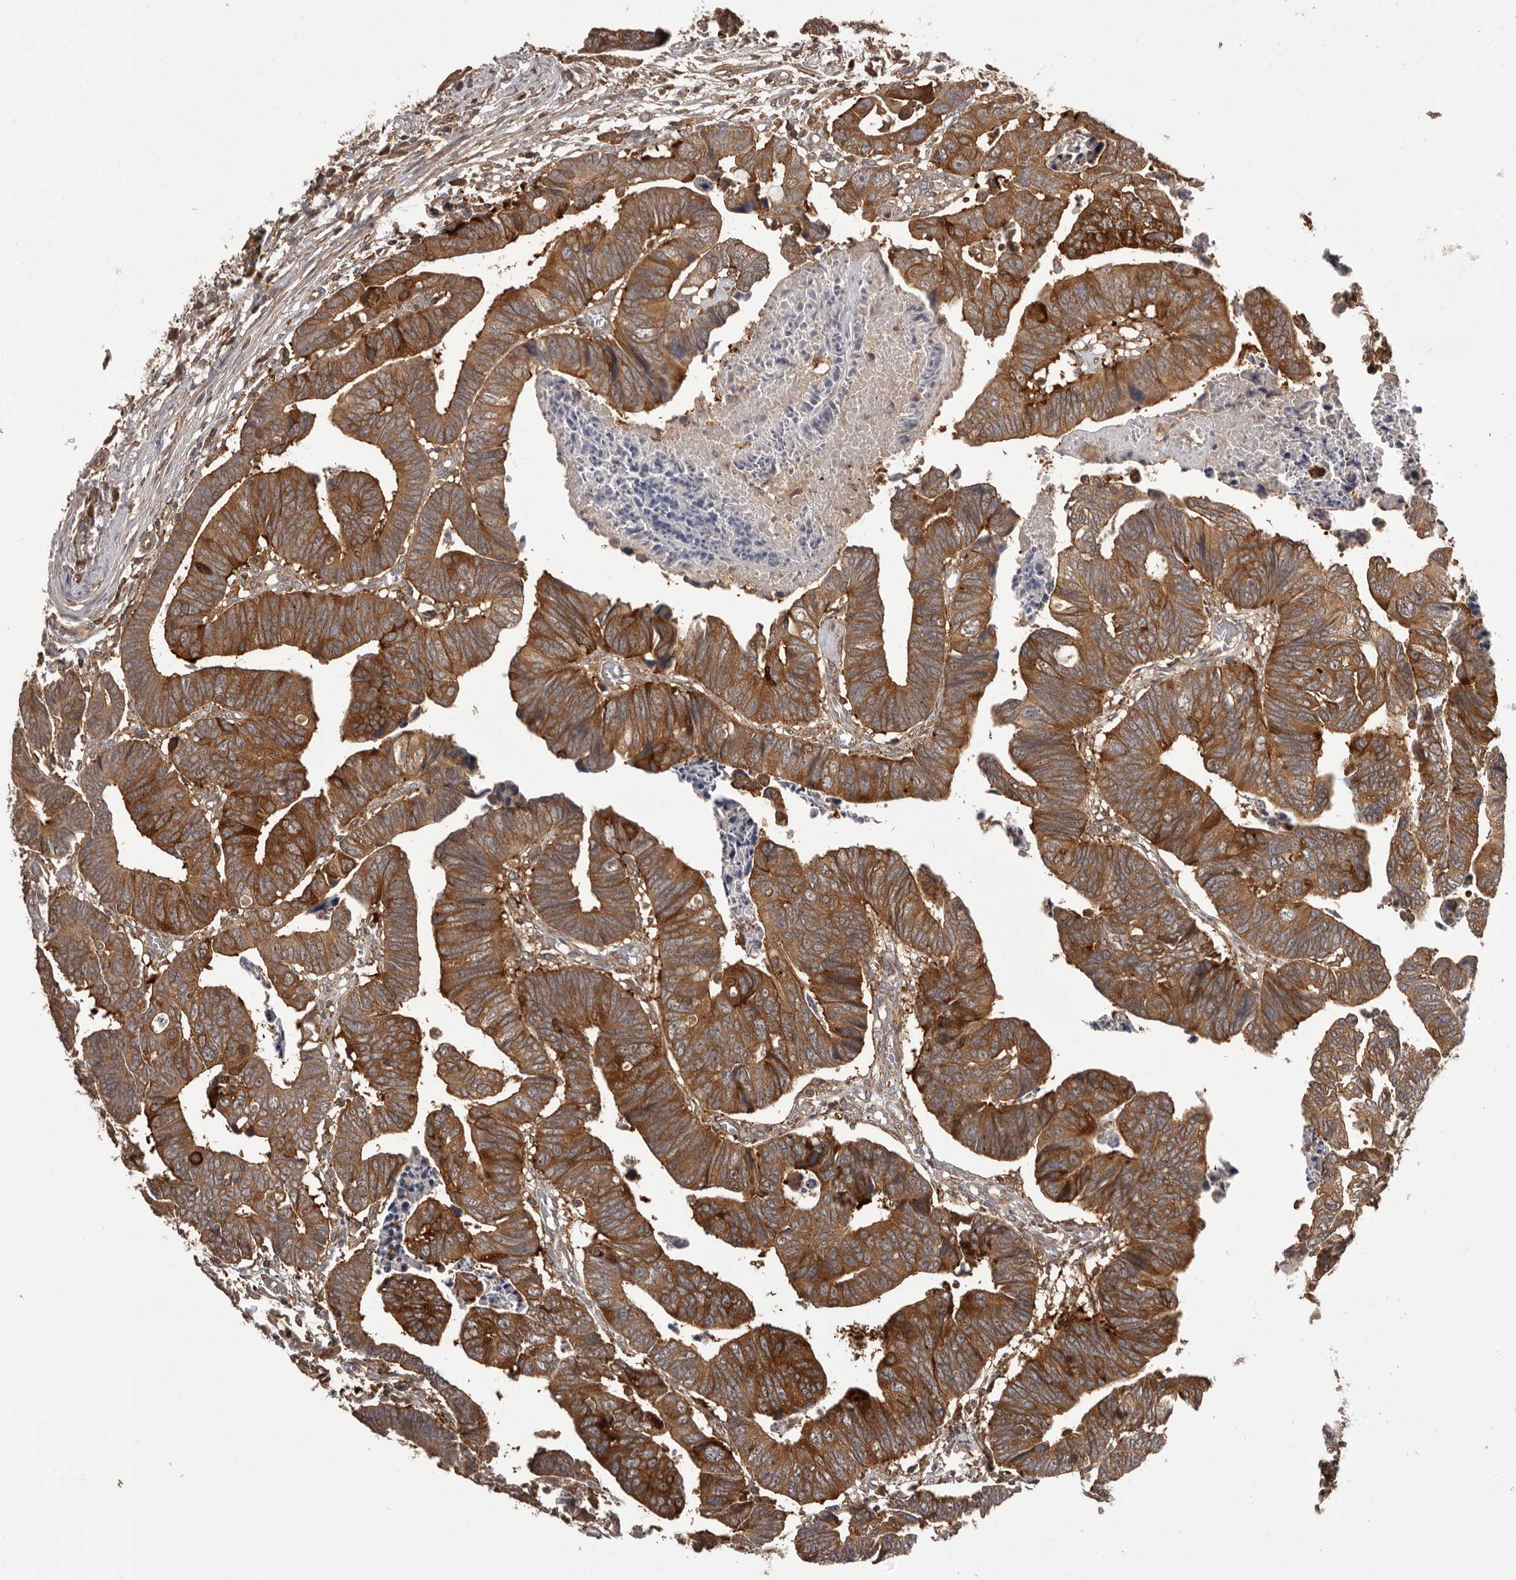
{"staining": {"intensity": "strong", "quantity": ">75%", "location": "cytoplasmic/membranous"}, "tissue": "colorectal cancer", "cell_type": "Tumor cells", "image_type": "cancer", "snomed": [{"axis": "morphology", "description": "Adenocarcinoma, NOS"}, {"axis": "topography", "description": "Rectum"}], "caption": "High-power microscopy captured an IHC image of colorectal cancer, revealing strong cytoplasmic/membranous positivity in approximately >75% of tumor cells. Nuclei are stained in blue.", "gene": "SLC22A3", "patient": {"sex": "female", "age": 65}}